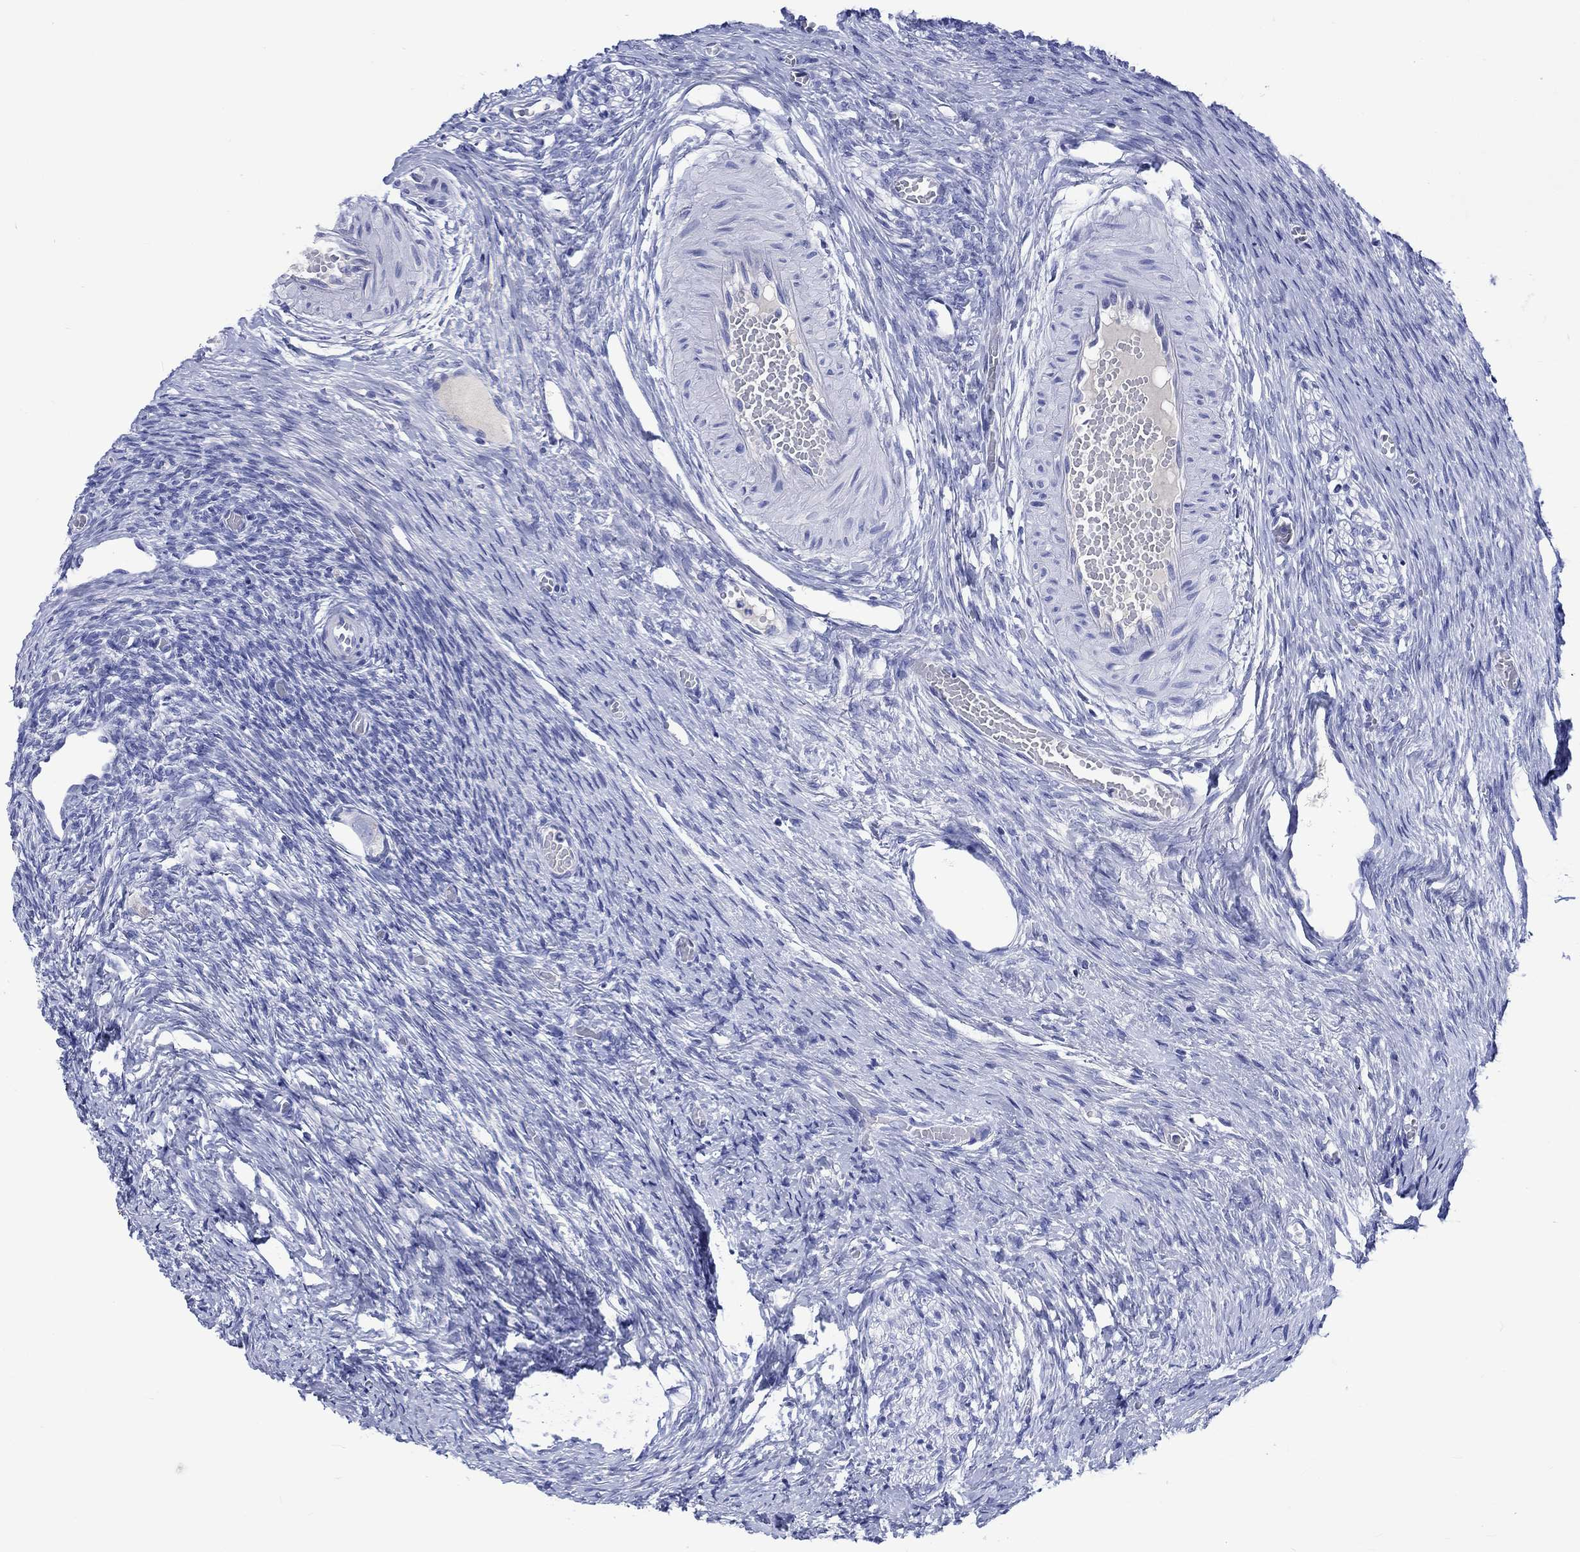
{"staining": {"intensity": "negative", "quantity": "none", "location": "none"}, "tissue": "ovary", "cell_type": "Follicle cells", "image_type": "normal", "snomed": [{"axis": "morphology", "description": "Normal tissue, NOS"}, {"axis": "topography", "description": "Ovary"}], "caption": "This is an IHC histopathology image of normal human ovary. There is no expression in follicle cells.", "gene": "CACNG3", "patient": {"sex": "female", "age": 27}}